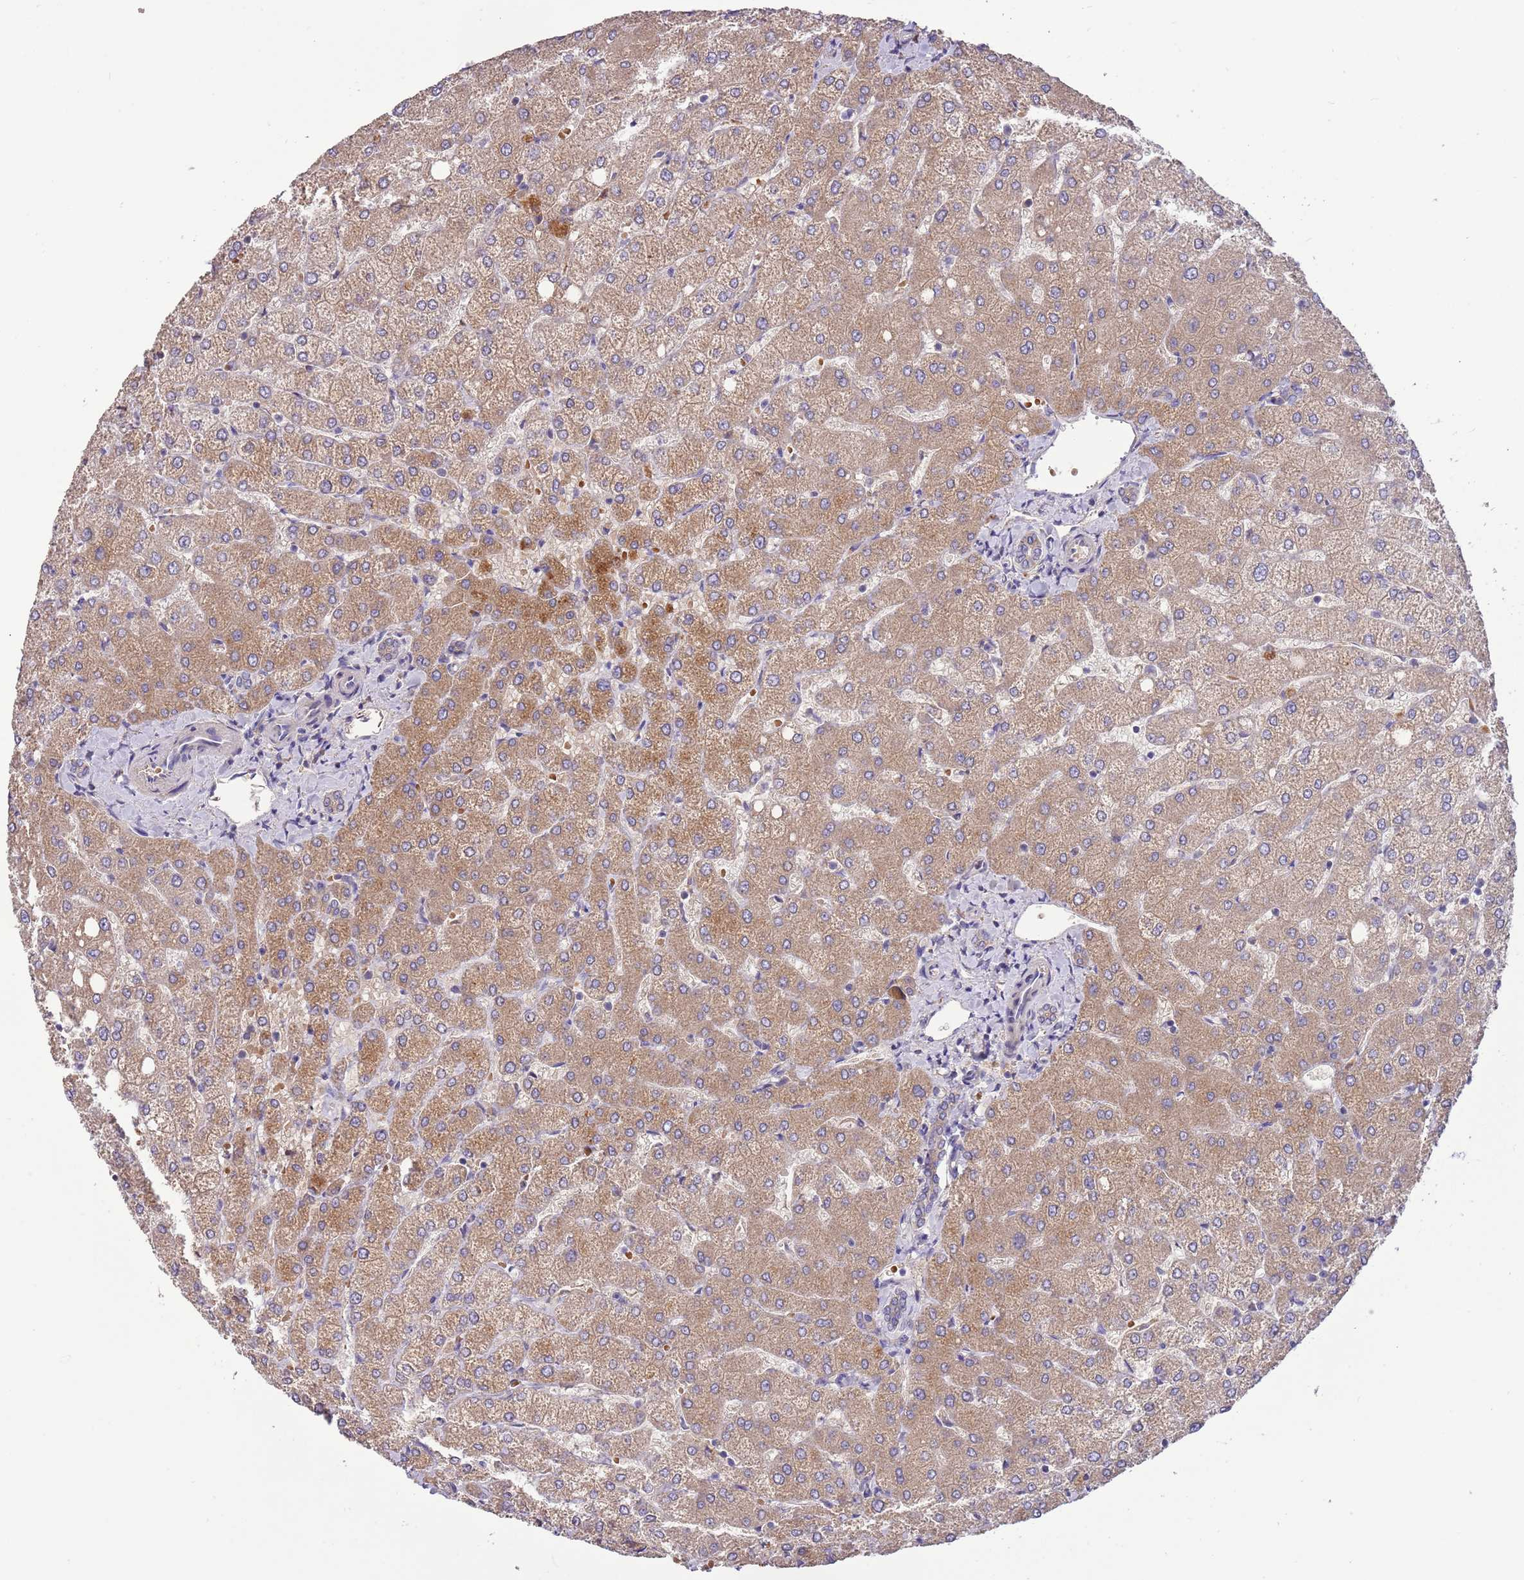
{"staining": {"intensity": "weak", "quantity": ">75%", "location": "cytoplasmic/membranous"}, "tissue": "liver", "cell_type": "Cholangiocytes", "image_type": "normal", "snomed": [{"axis": "morphology", "description": "Normal tissue, NOS"}, {"axis": "topography", "description": "Liver"}], "caption": "Cholangiocytes show low levels of weak cytoplasmic/membranous staining in about >75% of cells in unremarkable human liver.", "gene": "TRMO", "patient": {"sex": "female", "age": 54}}